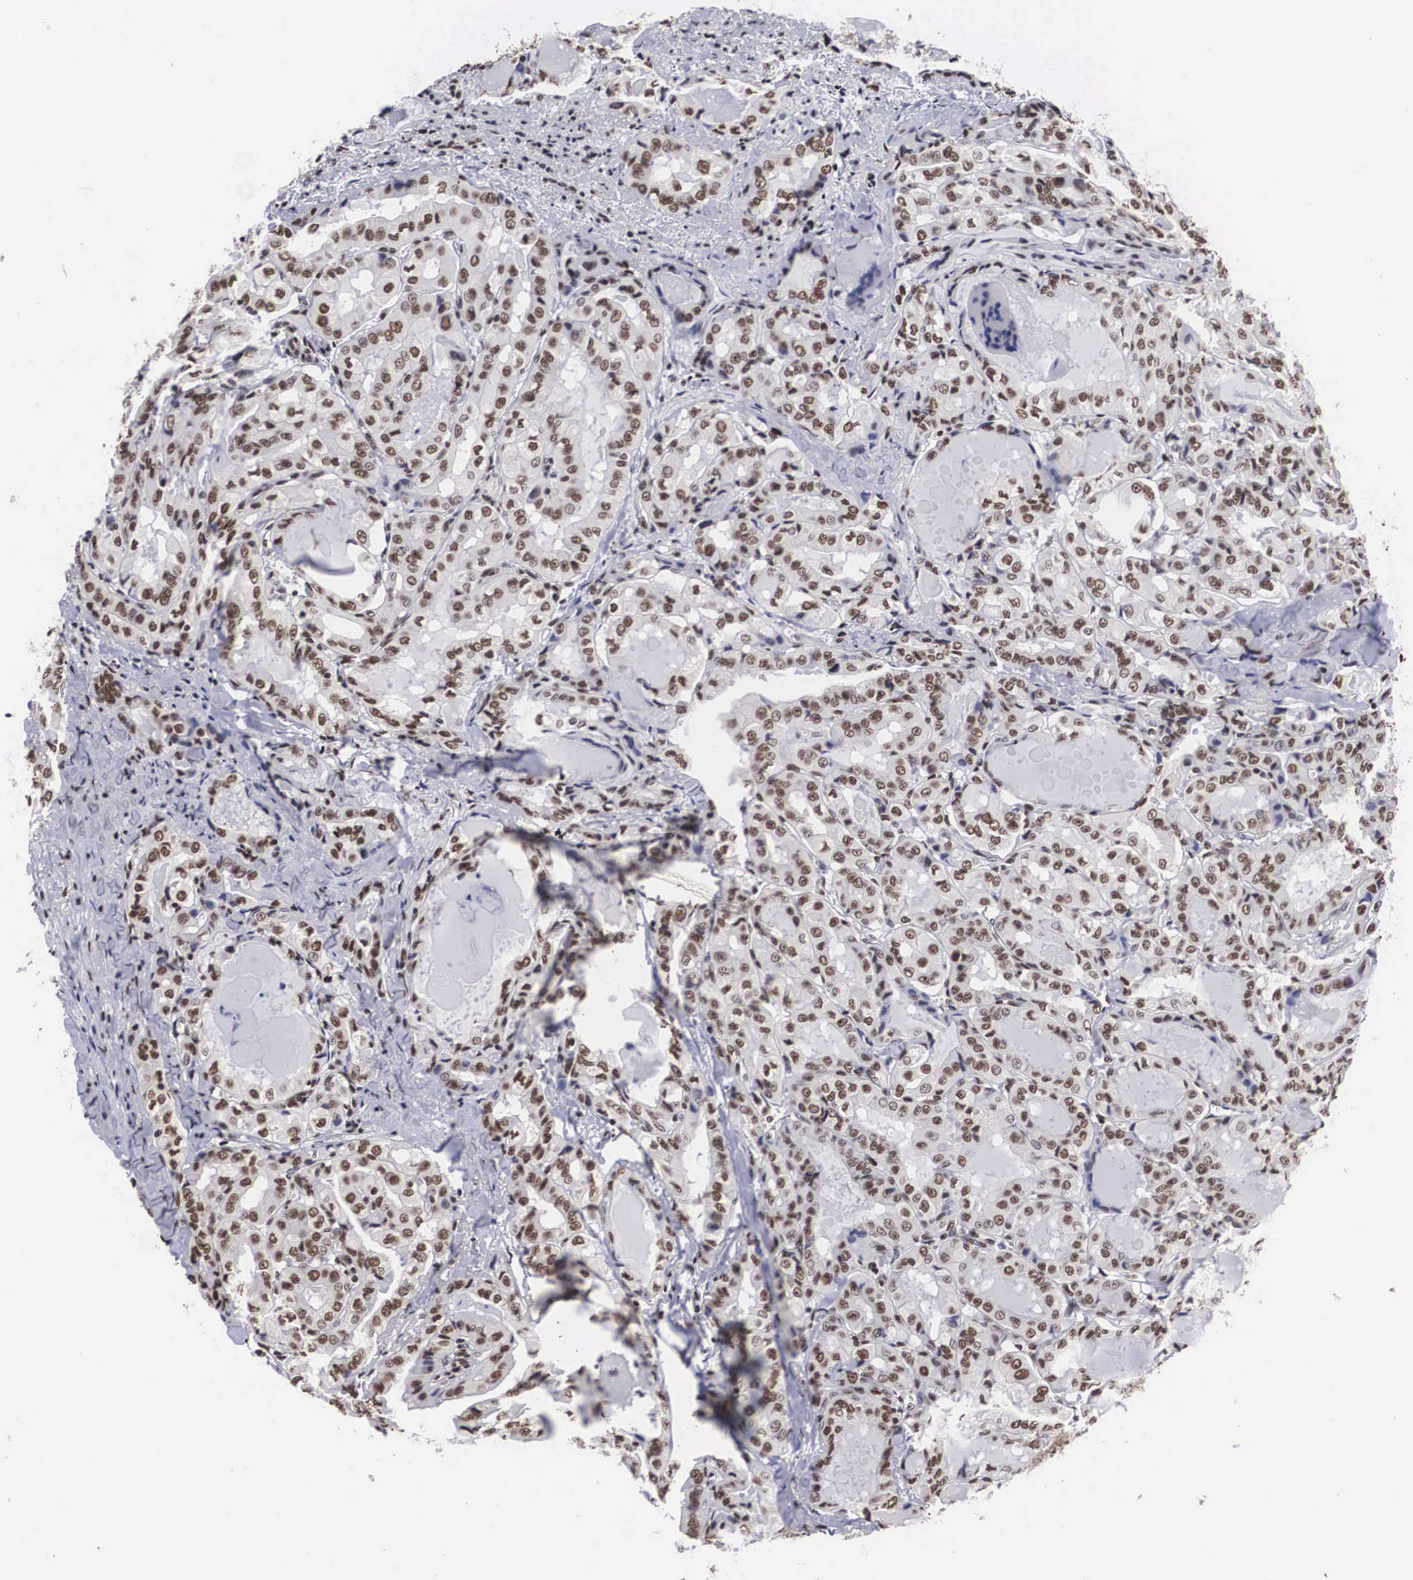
{"staining": {"intensity": "moderate", "quantity": ">75%", "location": "nuclear"}, "tissue": "thyroid cancer", "cell_type": "Tumor cells", "image_type": "cancer", "snomed": [{"axis": "morphology", "description": "Papillary adenocarcinoma, NOS"}, {"axis": "topography", "description": "Thyroid gland"}], "caption": "Brown immunohistochemical staining in human thyroid cancer (papillary adenocarcinoma) demonstrates moderate nuclear staining in approximately >75% of tumor cells. The staining is performed using DAB (3,3'-diaminobenzidine) brown chromogen to label protein expression. The nuclei are counter-stained blue using hematoxylin.", "gene": "ACIN1", "patient": {"sex": "female", "age": 71}}